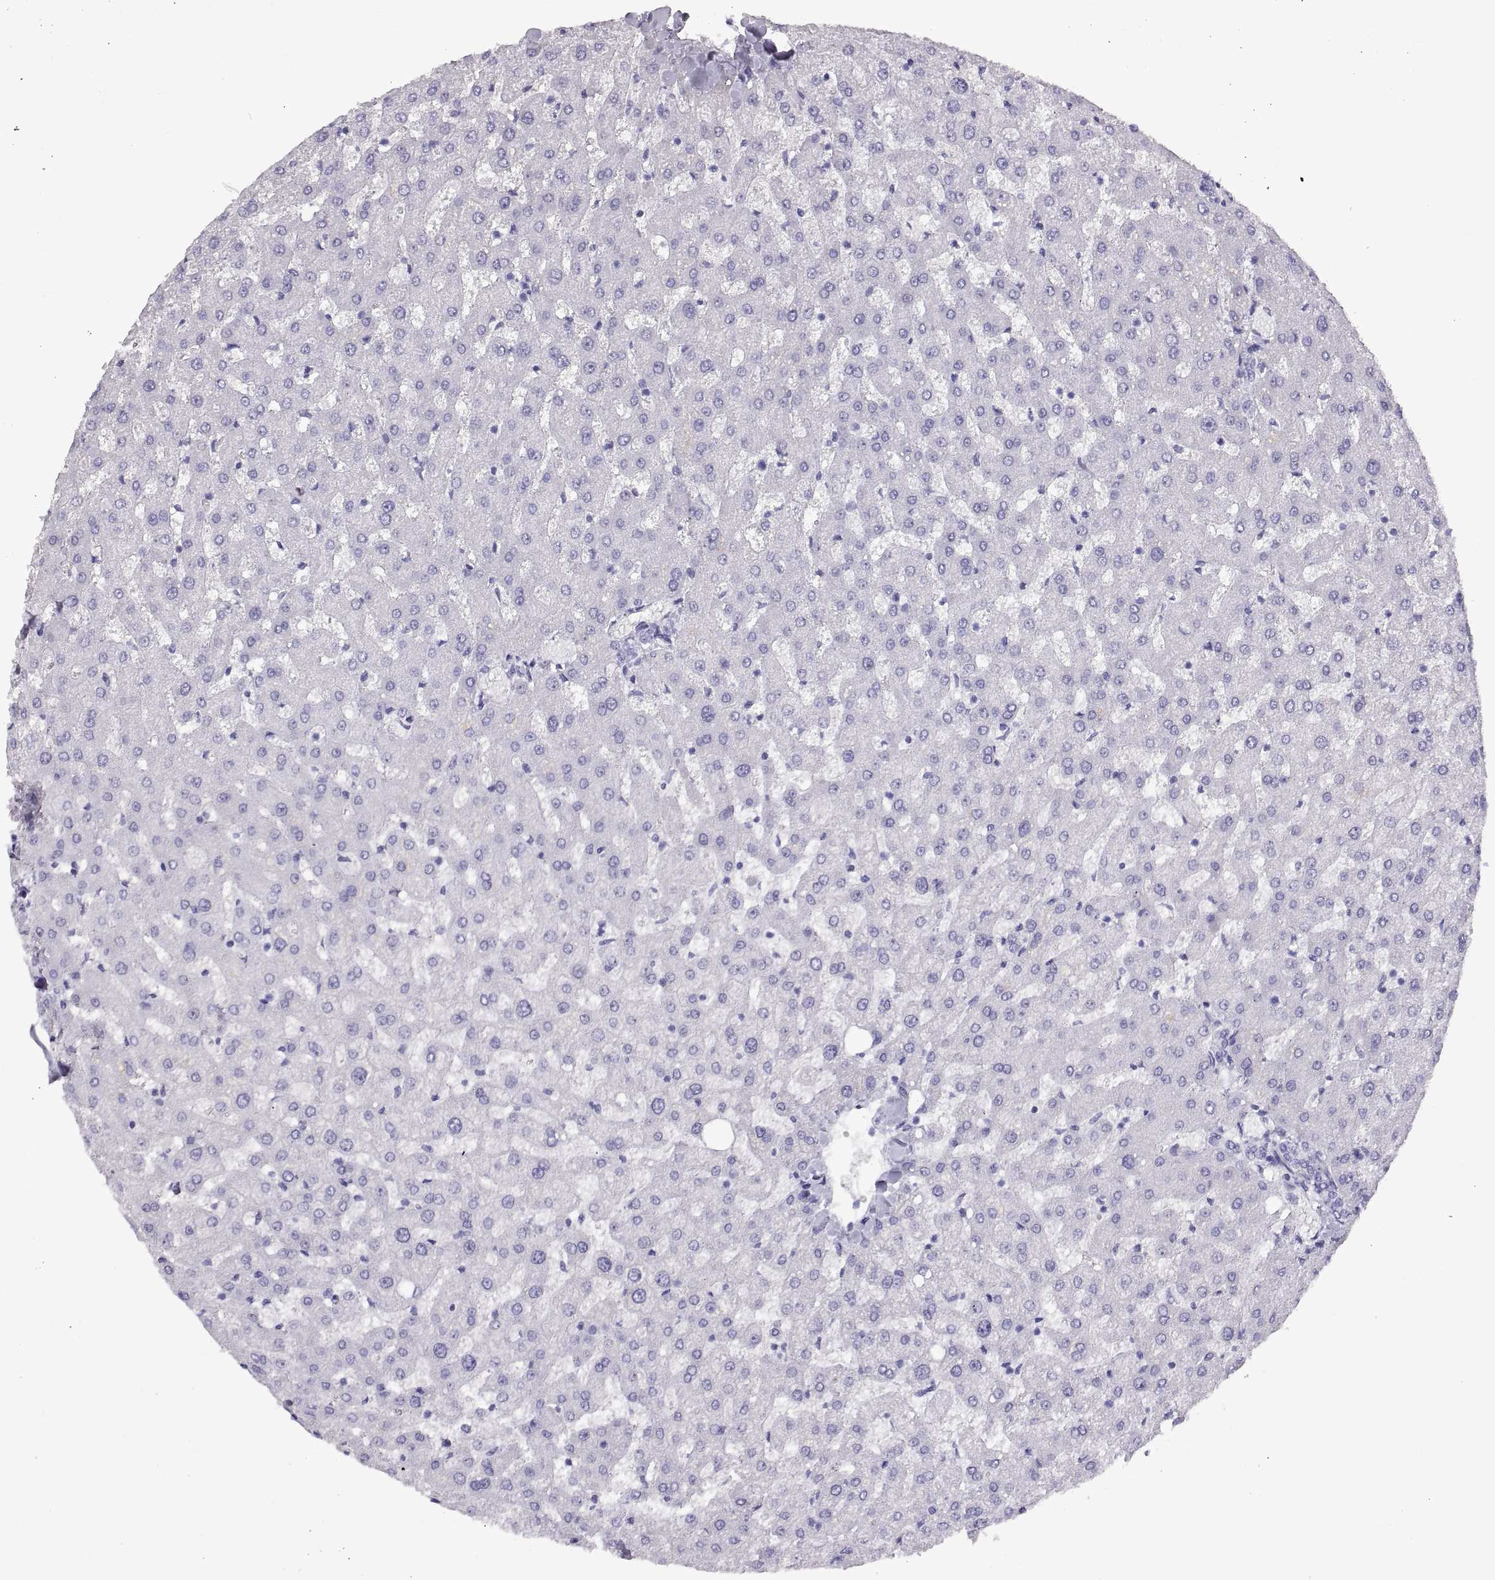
{"staining": {"intensity": "negative", "quantity": "none", "location": "none"}, "tissue": "liver", "cell_type": "Cholangiocytes", "image_type": "normal", "snomed": [{"axis": "morphology", "description": "Normal tissue, NOS"}, {"axis": "topography", "description": "Liver"}], "caption": "Unremarkable liver was stained to show a protein in brown. There is no significant expression in cholangiocytes. (Brightfield microscopy of DAB immunohistochemistry at high magnification).", "gene": "RLBP1", "patient": {"sex": "female", "age": 50}}